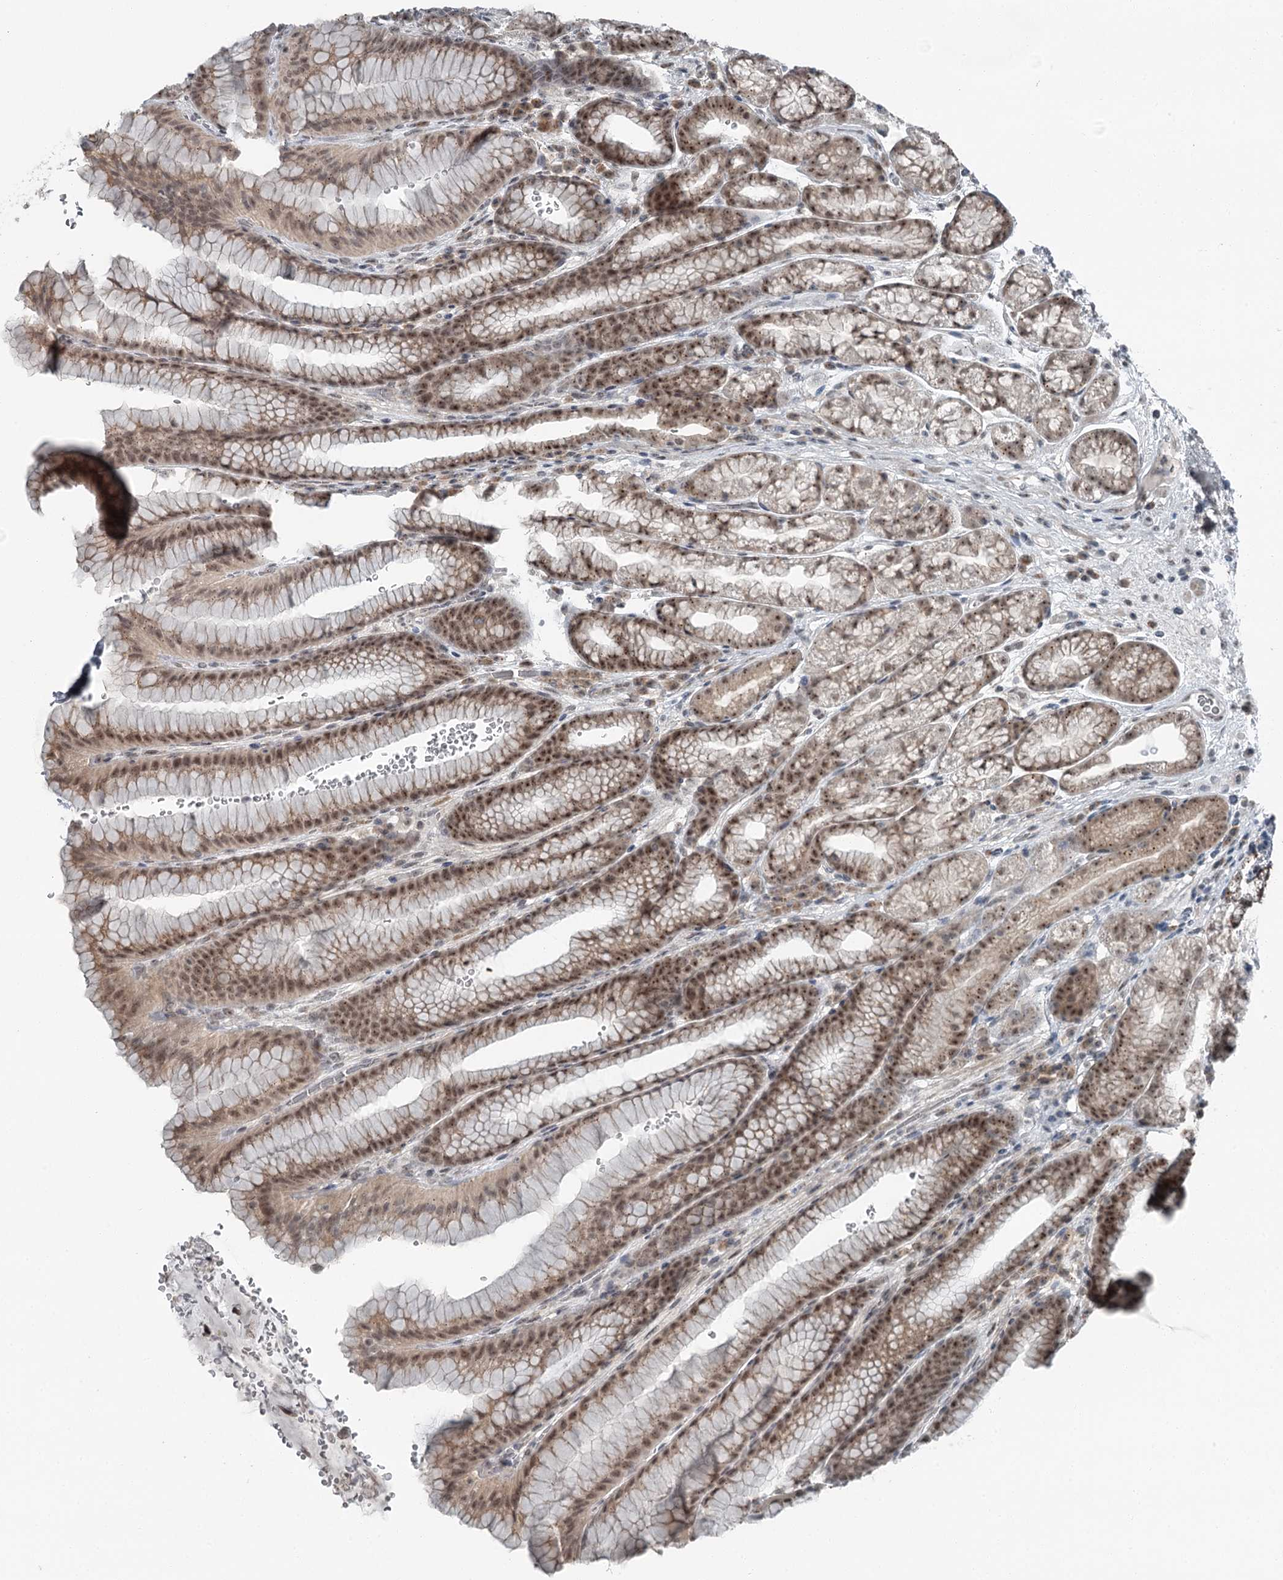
{"staining": {"intensity": "moderate", "quantity": ">75%", "location": "nuclear"}, "tissue": "stomach", "cell_type": "Glandular cells", "image_type": "normal", "snomed": [{"axis": "morphology", "description": "Normal tissue, NOS"}, {"axis": "morphology", "description": "Adenocarcinoma, NOS"}, {"axis": "topography", "description": "Stomach"}], "caption": "Immunohistochemical staining of normal human stomach exhibits medium levels of moderate nuclear expression in about >75% of glandular cells. (DAB (3,3'-diaminobenzidine) = brown stain, brightfield microscopy at high magnification).", "gene": "EXOSC1", "patient": {"sex": "male", "age": 57}}